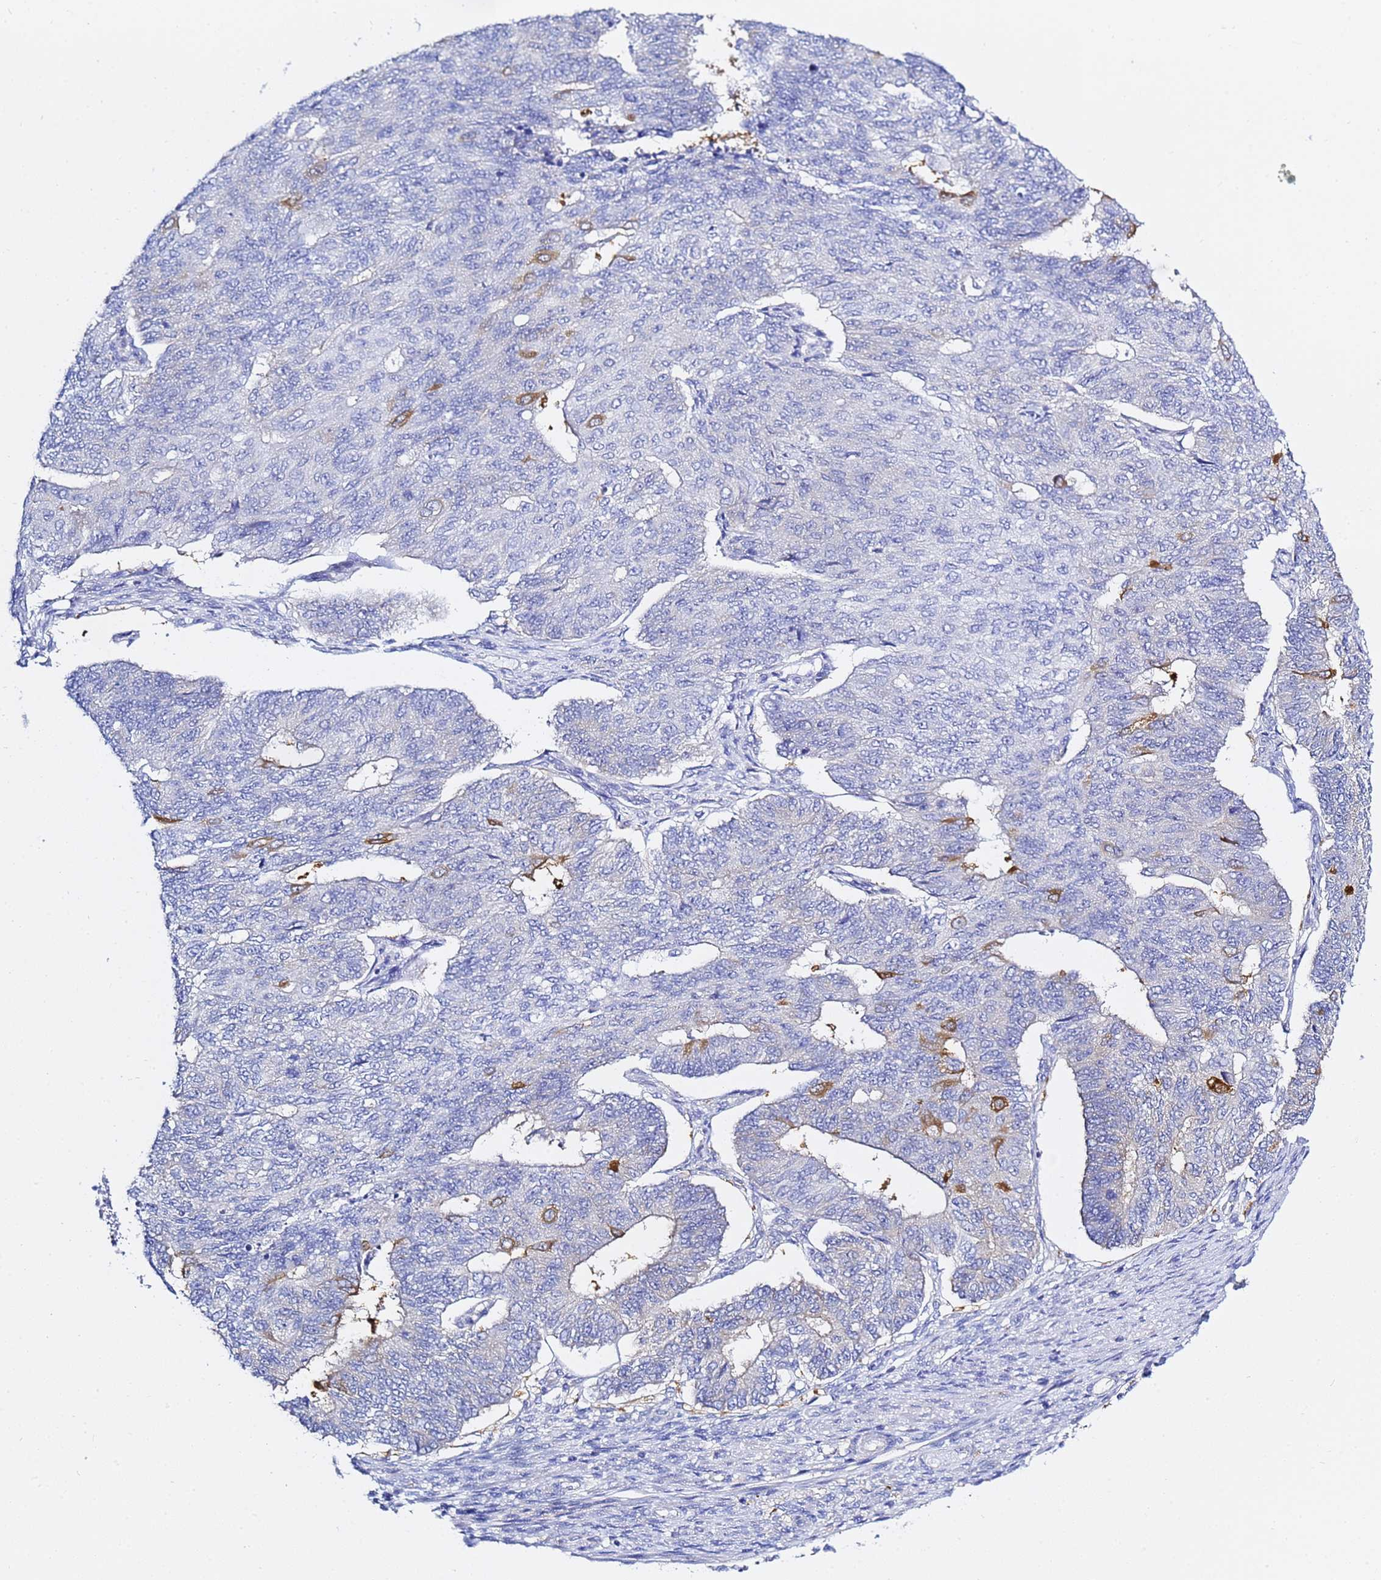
{"staining": {"intensity": "moderate", "quantity": "<25%", "location": "cytoplasmic/membranous"}, "tissue": "endometrial cancer", "cell_type": "Tumor cells", "image_type": "cancer", "snomed": [{"axis": "morphology", "description": "Adenocarcinoma, NOS"}, {"axis": "topography", "description": "Endometrium"}], "caption": "The micrograph displays staining of endometrial cancer, revealing moderate cytoplasmic/membranous protein positivity (brown color) within tumor cells.", "gene": "LENG1", "patient": {"sex": "female", "age": 32}}